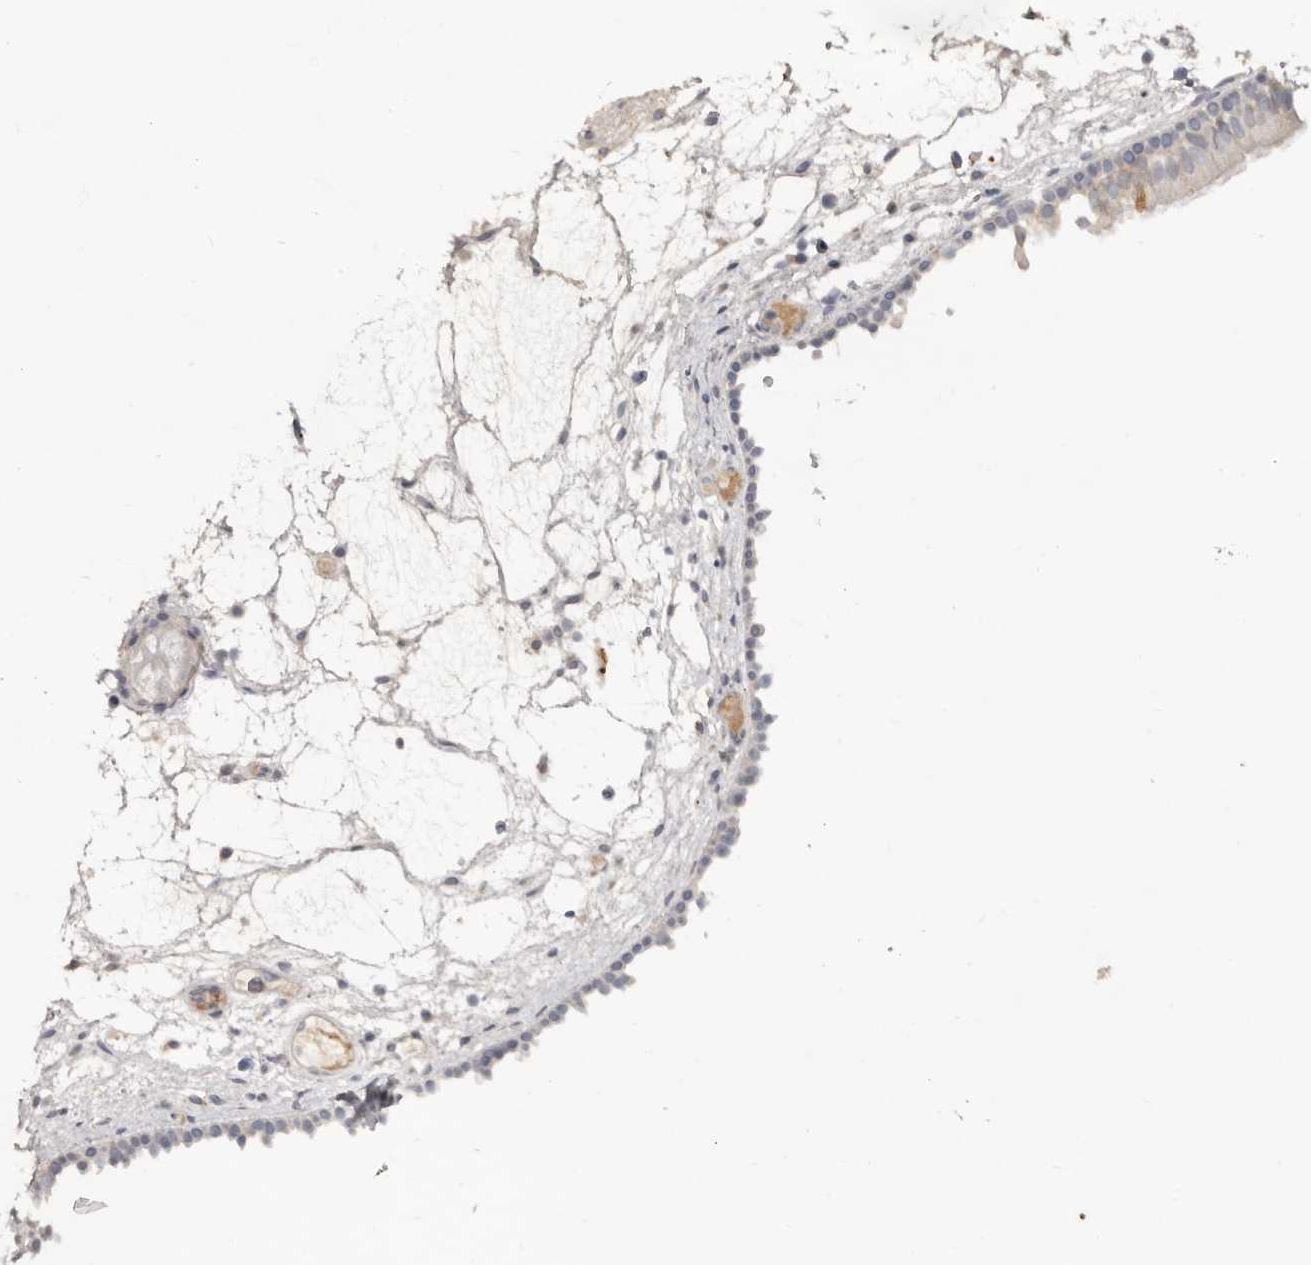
{"staining": {"intensity": "negative", "quantity": "none", "location": "none"}, "tissue": "nasopharynx", "cell_type": "Respiratory epithelial cells", "image_type": "normal", "snomed": [{"axis": "morphology", "description": "Normal tissue, NOS"}, {"axis": "morphology", "description": "Inflammation, NOS"}, {"axis": "morphology", "description": "Malignant melanoma, Metastatic site"}, {"axis": "topography", "description": "Nasopharynx"}], "caption": "Human nasopharynx stained for a protein using immunohistochemistry (IHC) reveals no expression in respiratory epithelial cells.", "gene": "SCUBE2", "patient": {"sex": "male", "age": 70}}